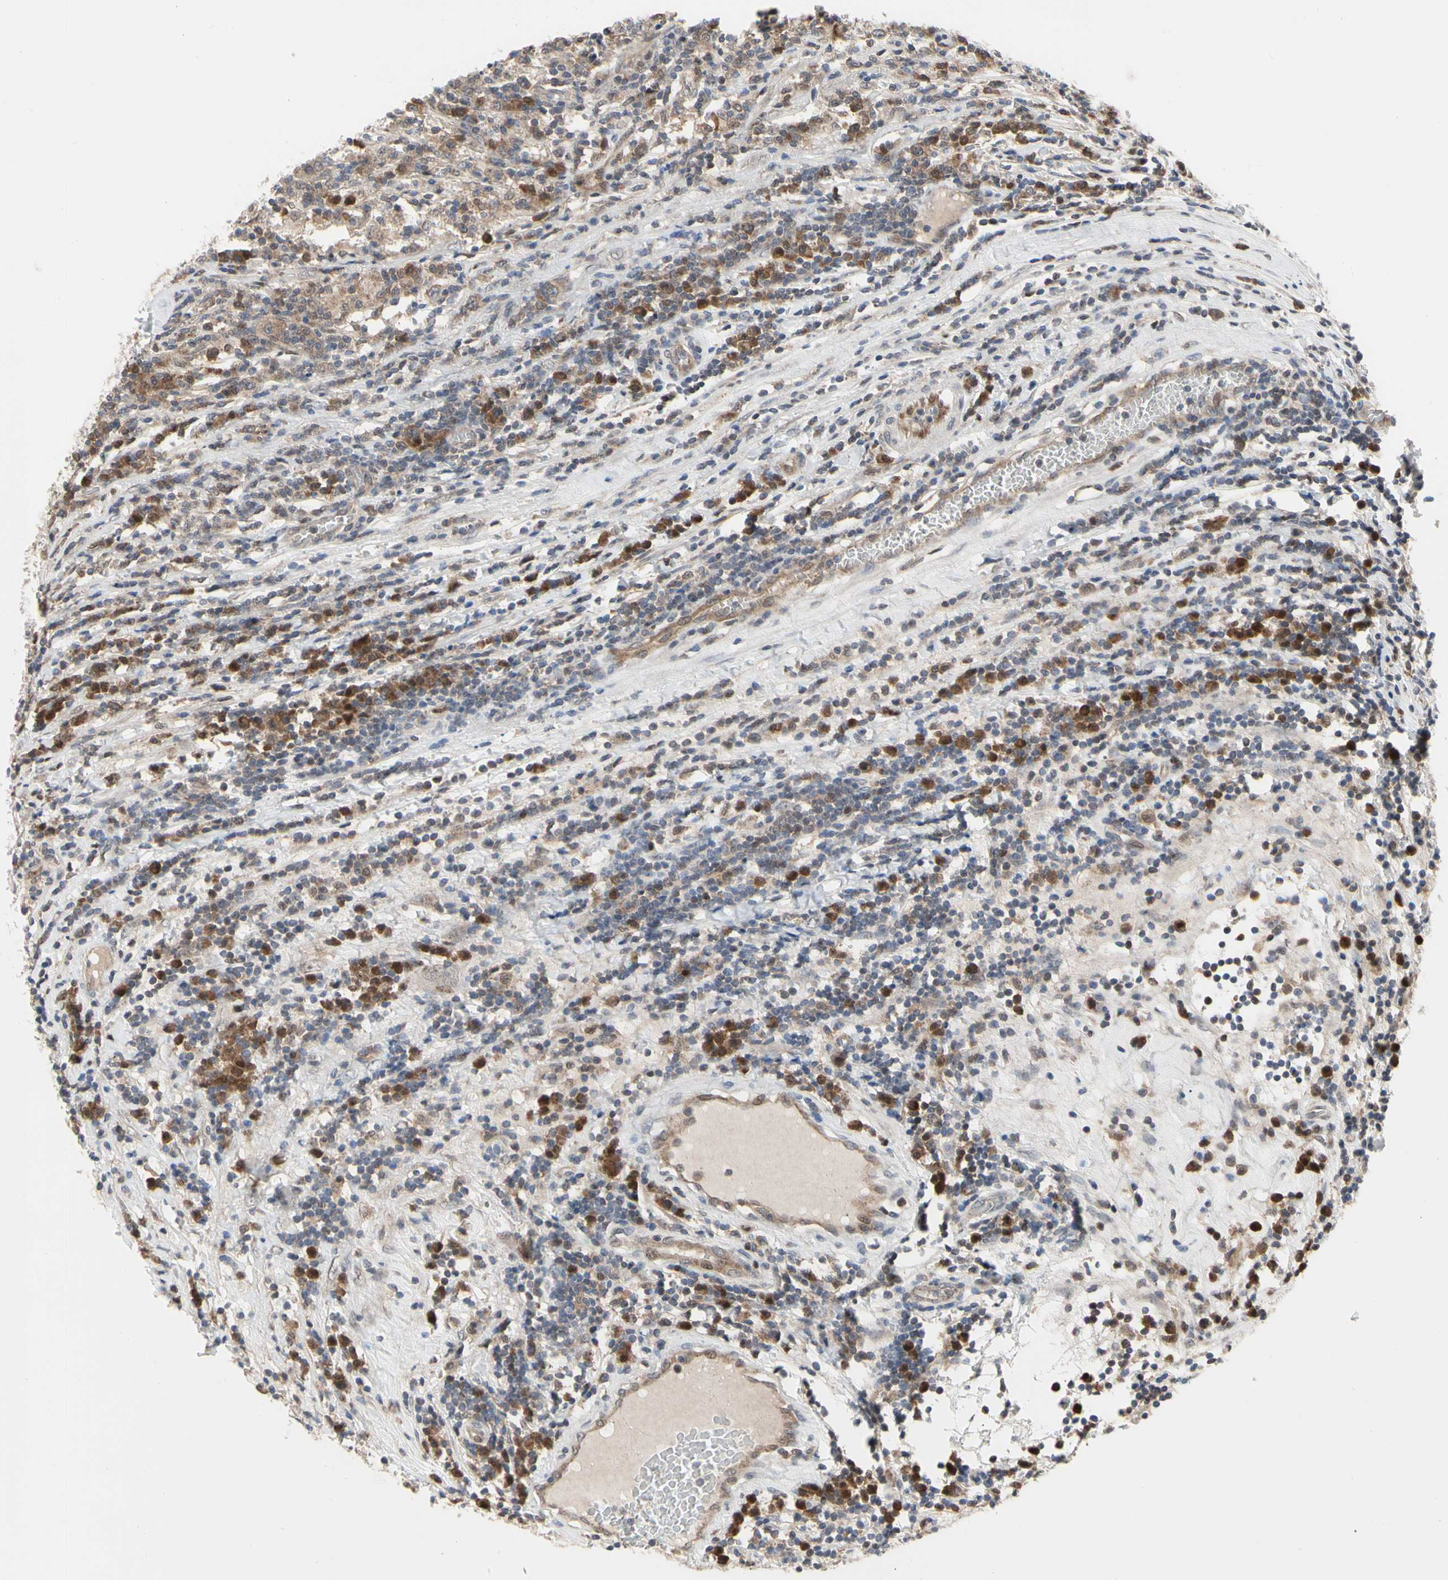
{"staining": {"intensity": "moderate", "quantity": ">75%", "location": "cytoplasmic/membranous"}, "tissue": "testis cancer", "cell_type": "Tumor cells", "image_type": "cancer", "snomed": [{"axis": "morphology", "description": "Seminoma, NOS"}, {"axis": "topography", "description": "Testis"}], "caption": "Approximately >75% of tumor cells in human testis cancer reveal moderate cytoplasmic/membranous protein positivity as visualized by brown immunohistochemical staining.", "gene": "CDK5", "patient": {"sex": "male", "age": 43}}